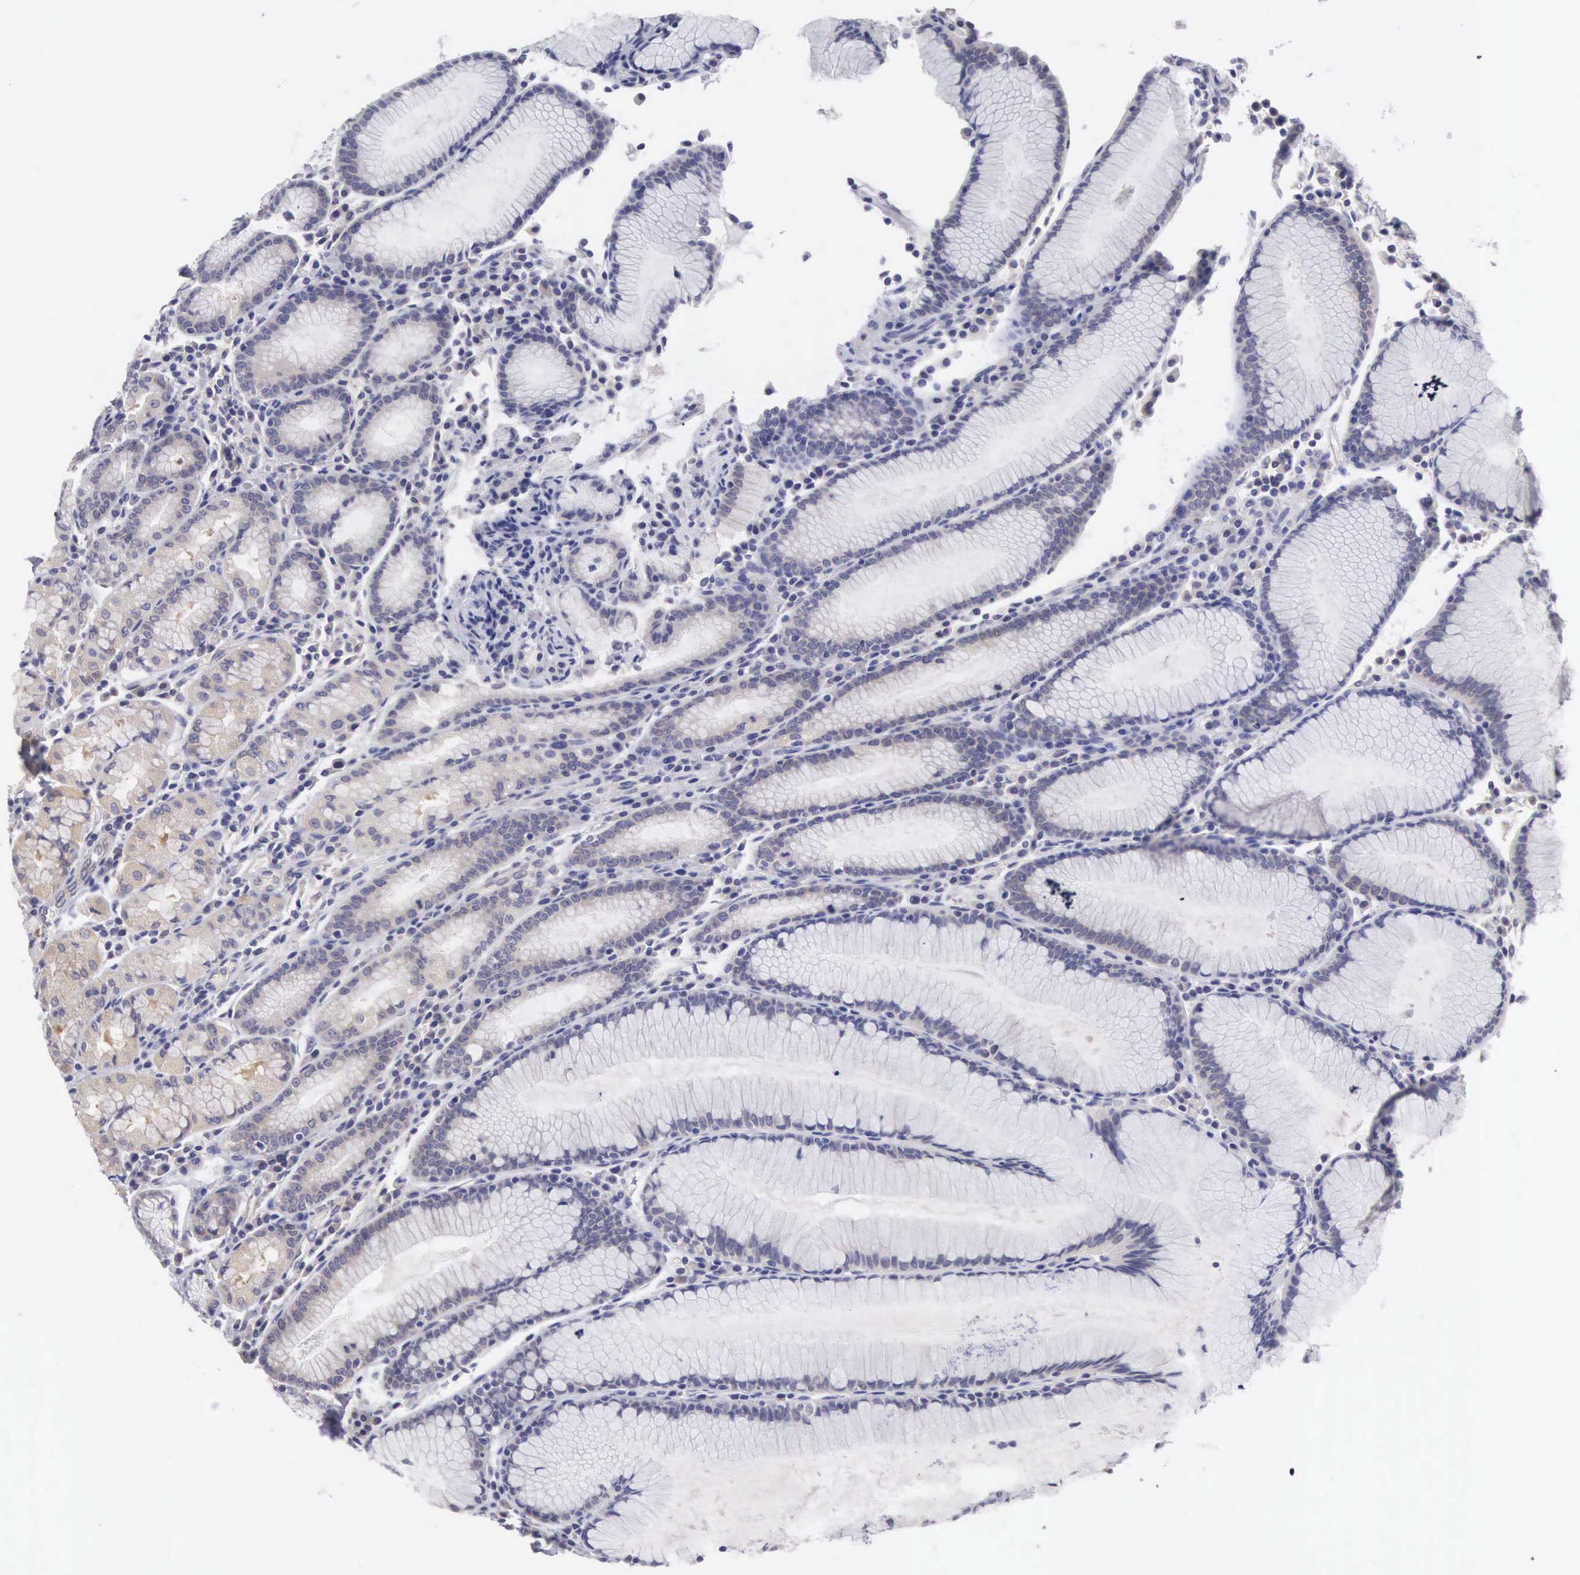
{"staining": {"intensity": "weak", "quantity": "<25%", "location": "cytoplasmic/membranous"}, "tissue": "stomach", "cell_type": "Glandular cells", "image_type": "normal", "snomed": [{"axis": "morphology", "description": "Normal tissue, NOS"}, {"axis": "topography", "description": "Stomach, lower"}], "caption": "High magnification brightfield microscopy of unremarkable stomach stained with DAB (3,3'-diaminobenzidine) (brown) and counterstained with hematoxylin (blue): glandular cells show no significant positivity. The staining is performed using DAB brown chromogen with nuclei counter-stained in using hematoxylin.", "gene": "SLITRK4", "patient": {"sex": "female", "age": 43}}